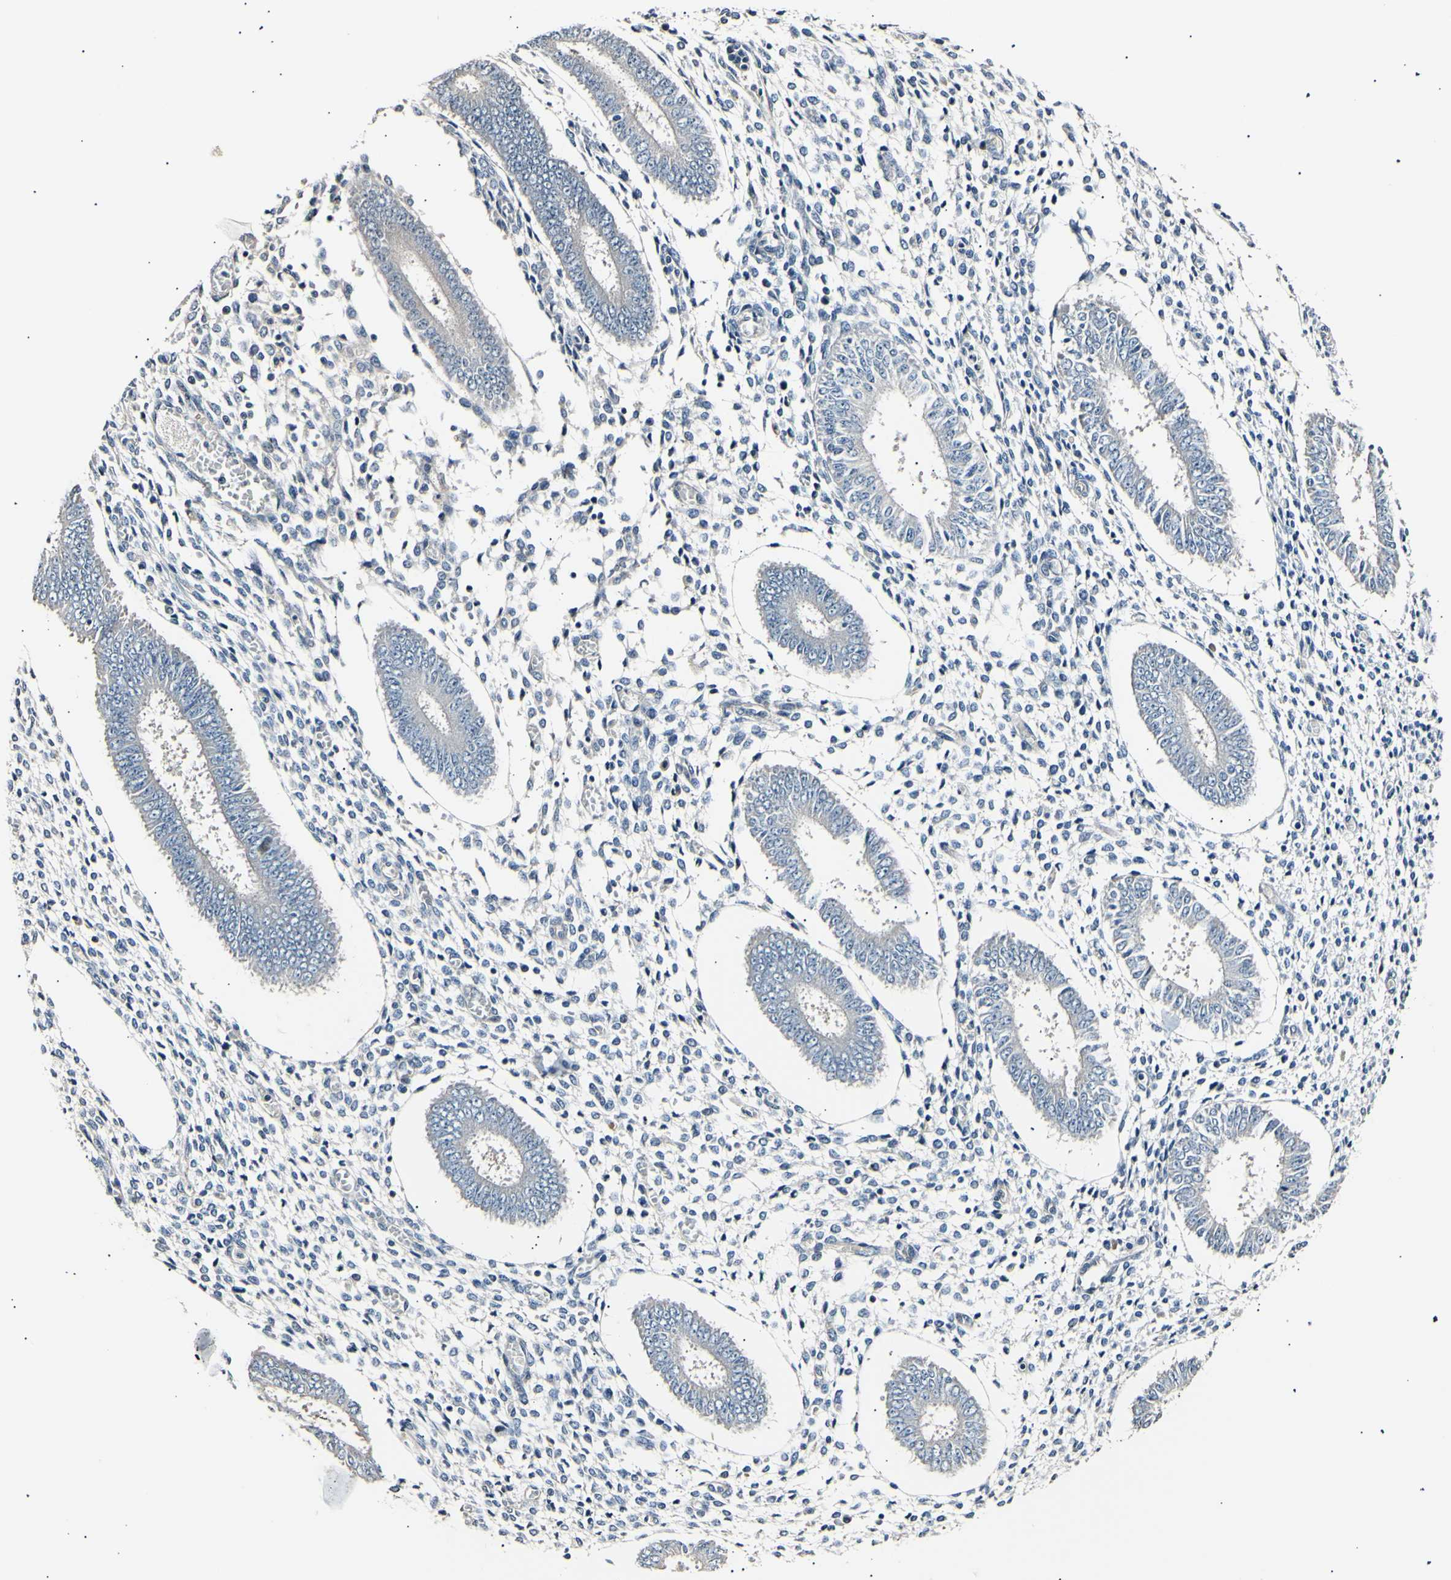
{"staining": {"intensity": "negative", "quantity": "none", "location": "none"}, "tissue": "endometrium", "cell_type": "Cells in endometrial stroma", "image_type": "normal", "snomed": [{"axis": "morphology", "description": "Normal tissue, NOS"}, {"axis": "topography", "description": "Endometrium"}], "caption": "High magnification brightfield microscopy of normal endometrium stained with DAB (brown) and counterstained with hematoxylin (blue): cells in endometrial stroma show no significant positivity. (DAB (3,3'-diaminobenzidine) IHC with hematoxylin counter stain).", "gene": "AK1", "patient": {"sex": "female", "age": 35}}